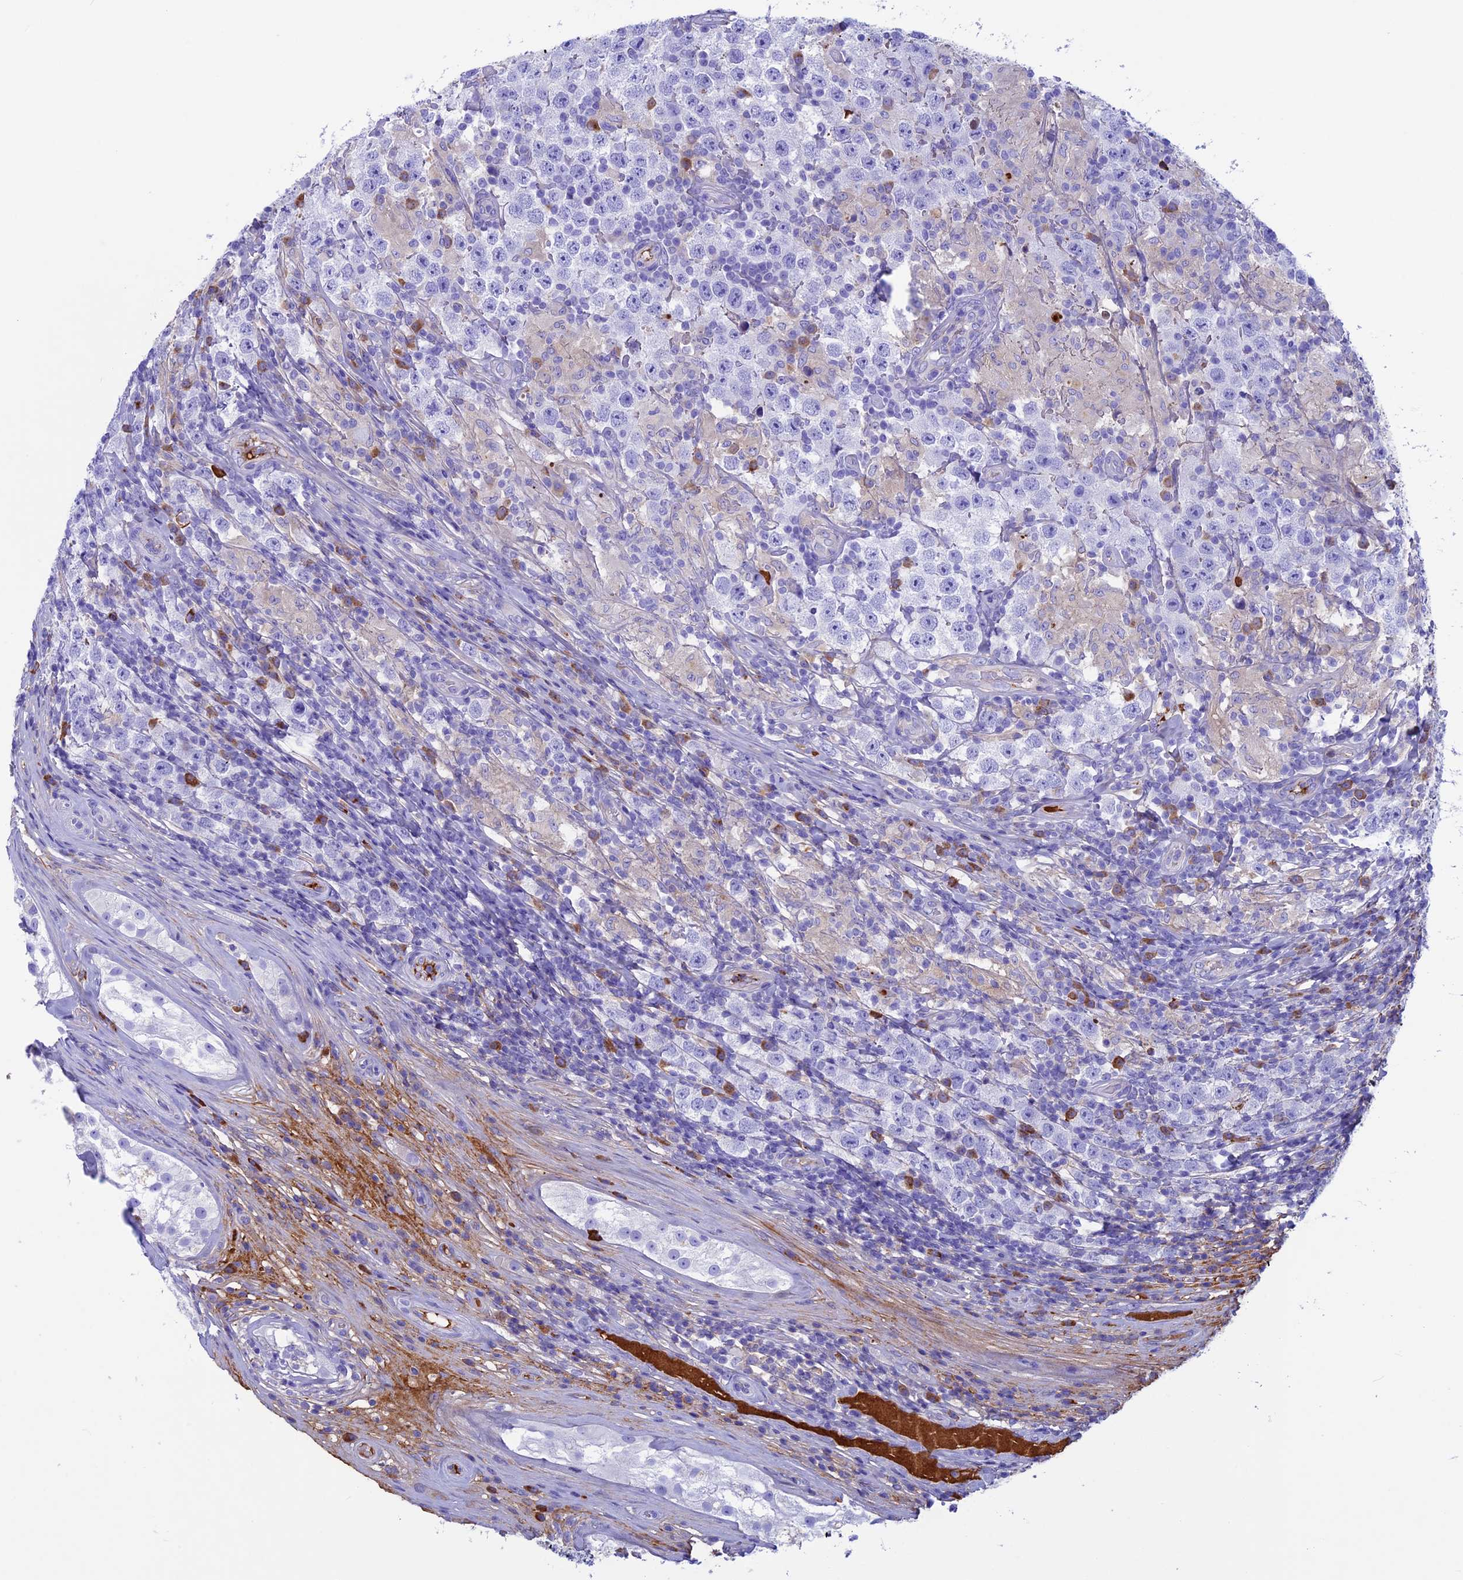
{"staining": {"intensity": "negative", "quantity": "none", "location": "none"}, "tissue": "testis cancer", "cell_type": "Tumor cells", "image_type": "cancer", "snomed": [{"axis": "morphology", "description": "Normal tissue, NOS"}, {"axis": "morphology", "description": "Urothelial carcinoma, High grade"}, {"axis": "morphology", "description": "Seminoma, NOS"}, {"axis": "morphology", "description": "Carcinoma, Embryonal, NOS"}, {"axis": "topography", "description": "Urinary bladder"}, {"axis": "topography", "description": "Testis"}], "caption": "Testis cancer (embryonal carcinoma) was stained to show a protein in brown. There is no significant staining in tumor cells.", "gene": "IGSF6", "patient": {"sex": "male", "age": 41}}